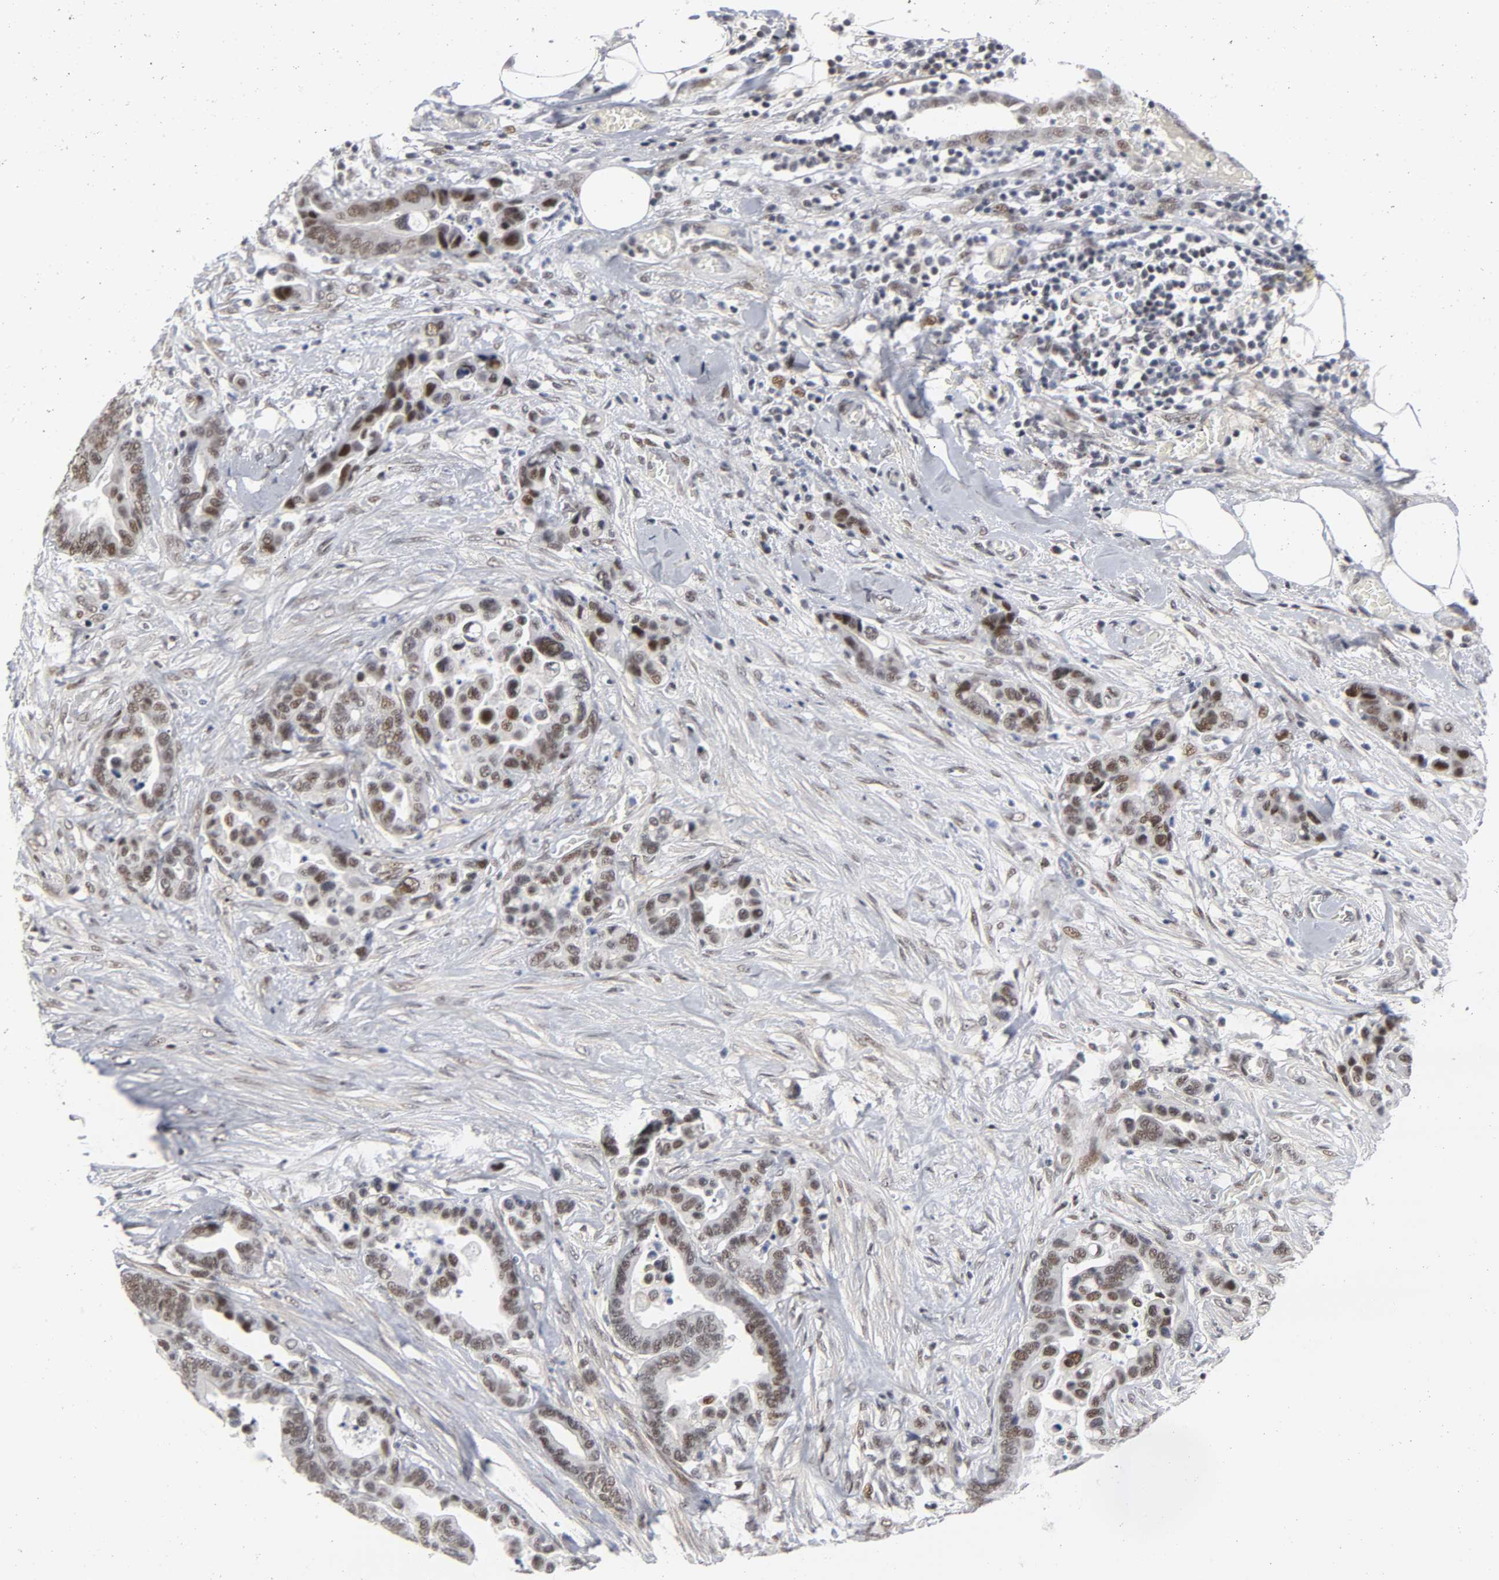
{"staining": {"intensity": "weak", "quantity": "25%-75%", "location": "nuclear"}, "tissue": "colorectal cancer", "cell_type": "Tumor cells", "image_type": "cancer", "snomed": [{"axis": "morphology", "description": "Adenocarcinoma, NOS"}, {"axis": "topography", "description": "Colon"}], "caption": "High-magnification brightfield microscopy of colorectal cancer (adenocarcinoma) stained with DAB (3,3'-diaminobenzidine) (brown) and counterstained with hematoxylin (blue). tumor cells exhibit weak nuclear positivity is identified in about25%-75% of cells. (brown staining indicates protein expression, while blue staining denotes nuclei).", "gene": "DIDO1", "patient": {"sex": "male", "age": 82}}